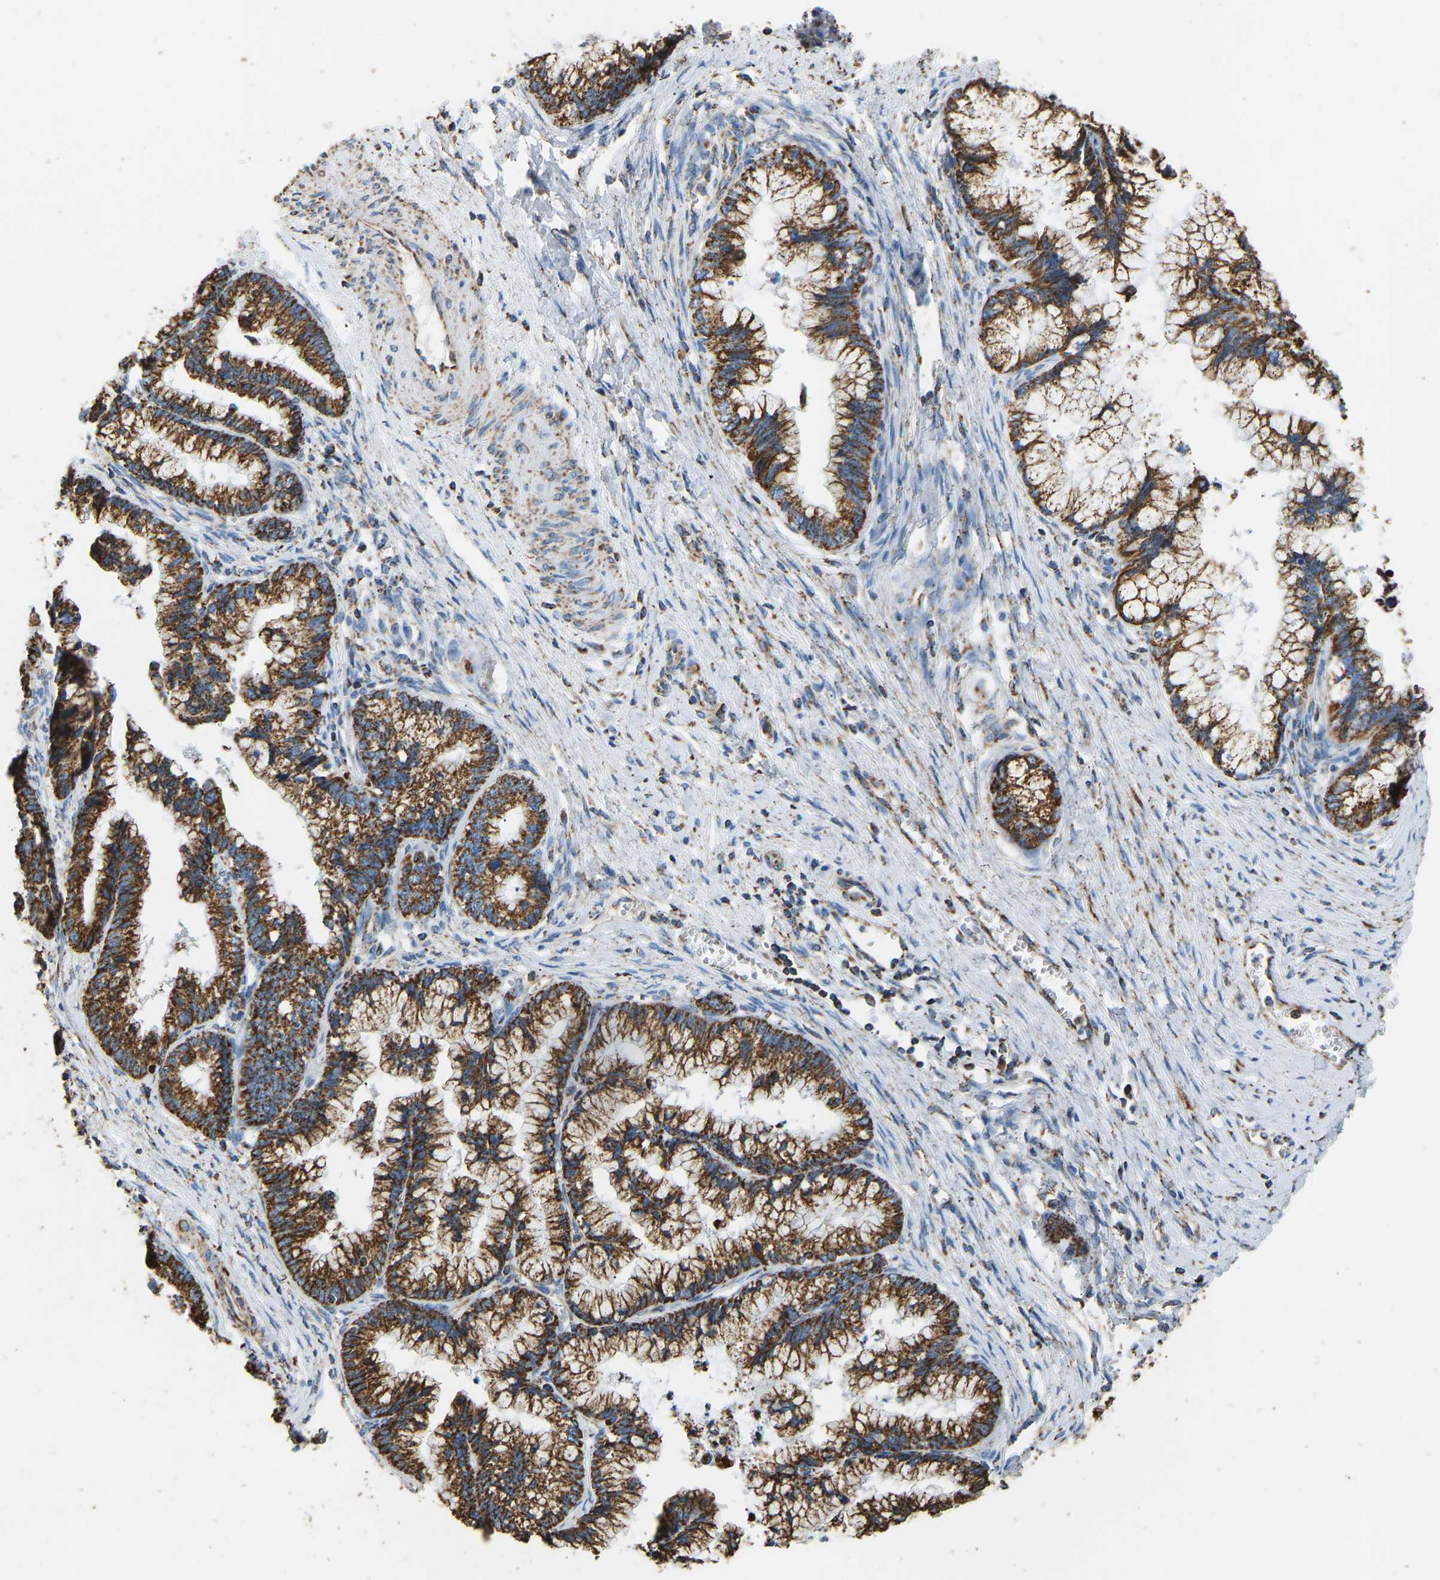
{"staining": {"intensity": "strong", "quantity": ">75%", "location": "cytoplasmic/membranous"}, "tissue": "cervical cancer", "cell_type": "Tumor cells", "image_type": "cancer", "snomed": [{"axis": "morphology", "description": "Adenocarcinoma, NOS"}, {"axis": "topography", "description": "Cervix"}], "caption": "Human cervical adenocarcinoma stained with a brown dye displays strong cytoplasmic/membranous positive expression in about >75% of tumor cells.", "gene": "IRX6", "patient": {"sex": "female", "age": 44}}